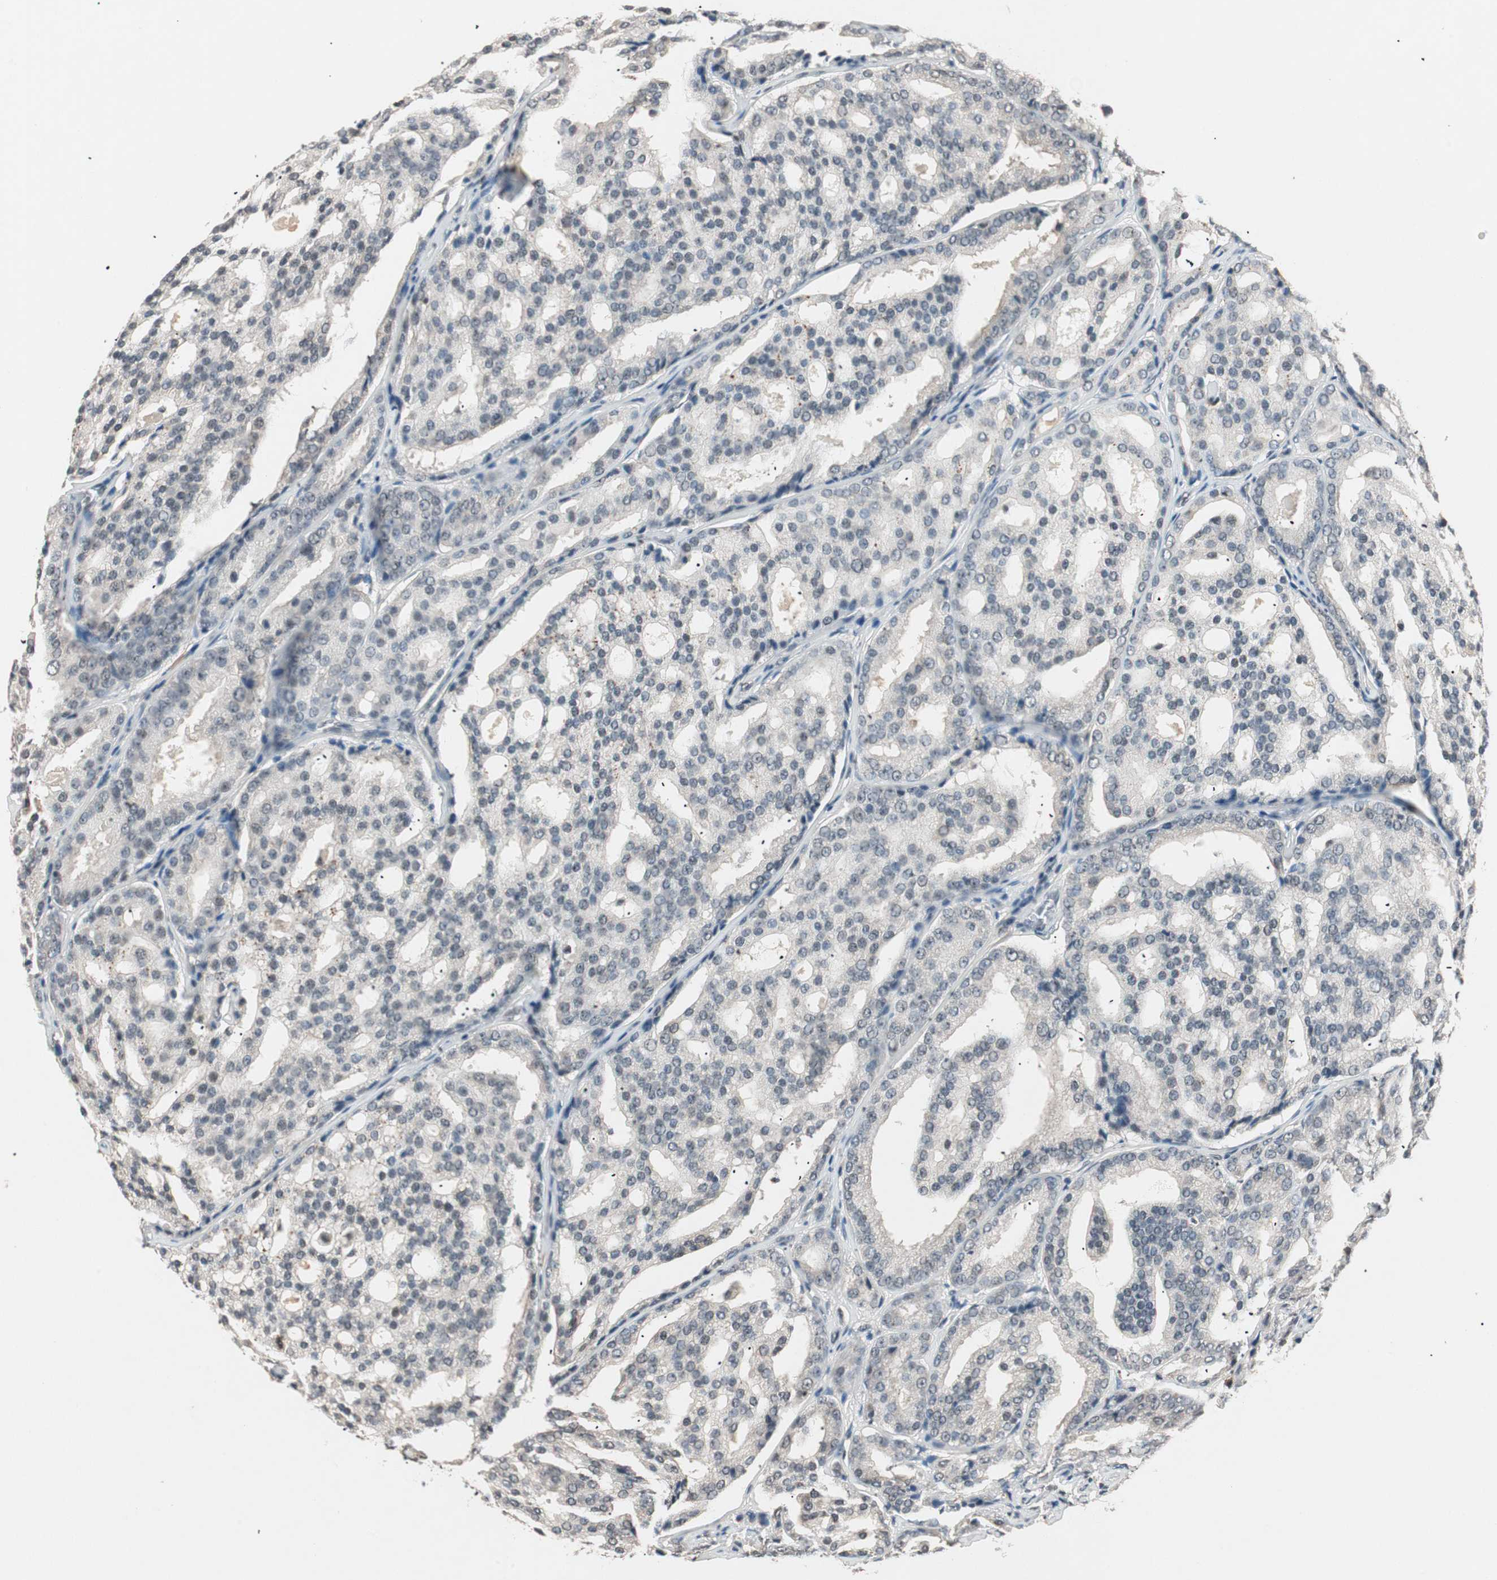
{"staining": {"intensity": "weak", "quantity": "25%-75%", "location": "nuclear"}, "tissue": "prostate cancer", "cell_type": "Tumor cells", "image_type": "cancer", "snomed": [{"axis": "morphology", "description": "Adenocarcinoma, High grade"}, {"axis": "topography", "description": "Prostate"}], "caption": "This histopathology image shows immunohistochemistry (IHC) staining of high-grade adenocarcinoma (prostate), with low weak nuclear expression in approximately 25%-75% of tumor cells.", "gene": "NFRKB", "patient": {"sex": "male", "age": 64}}